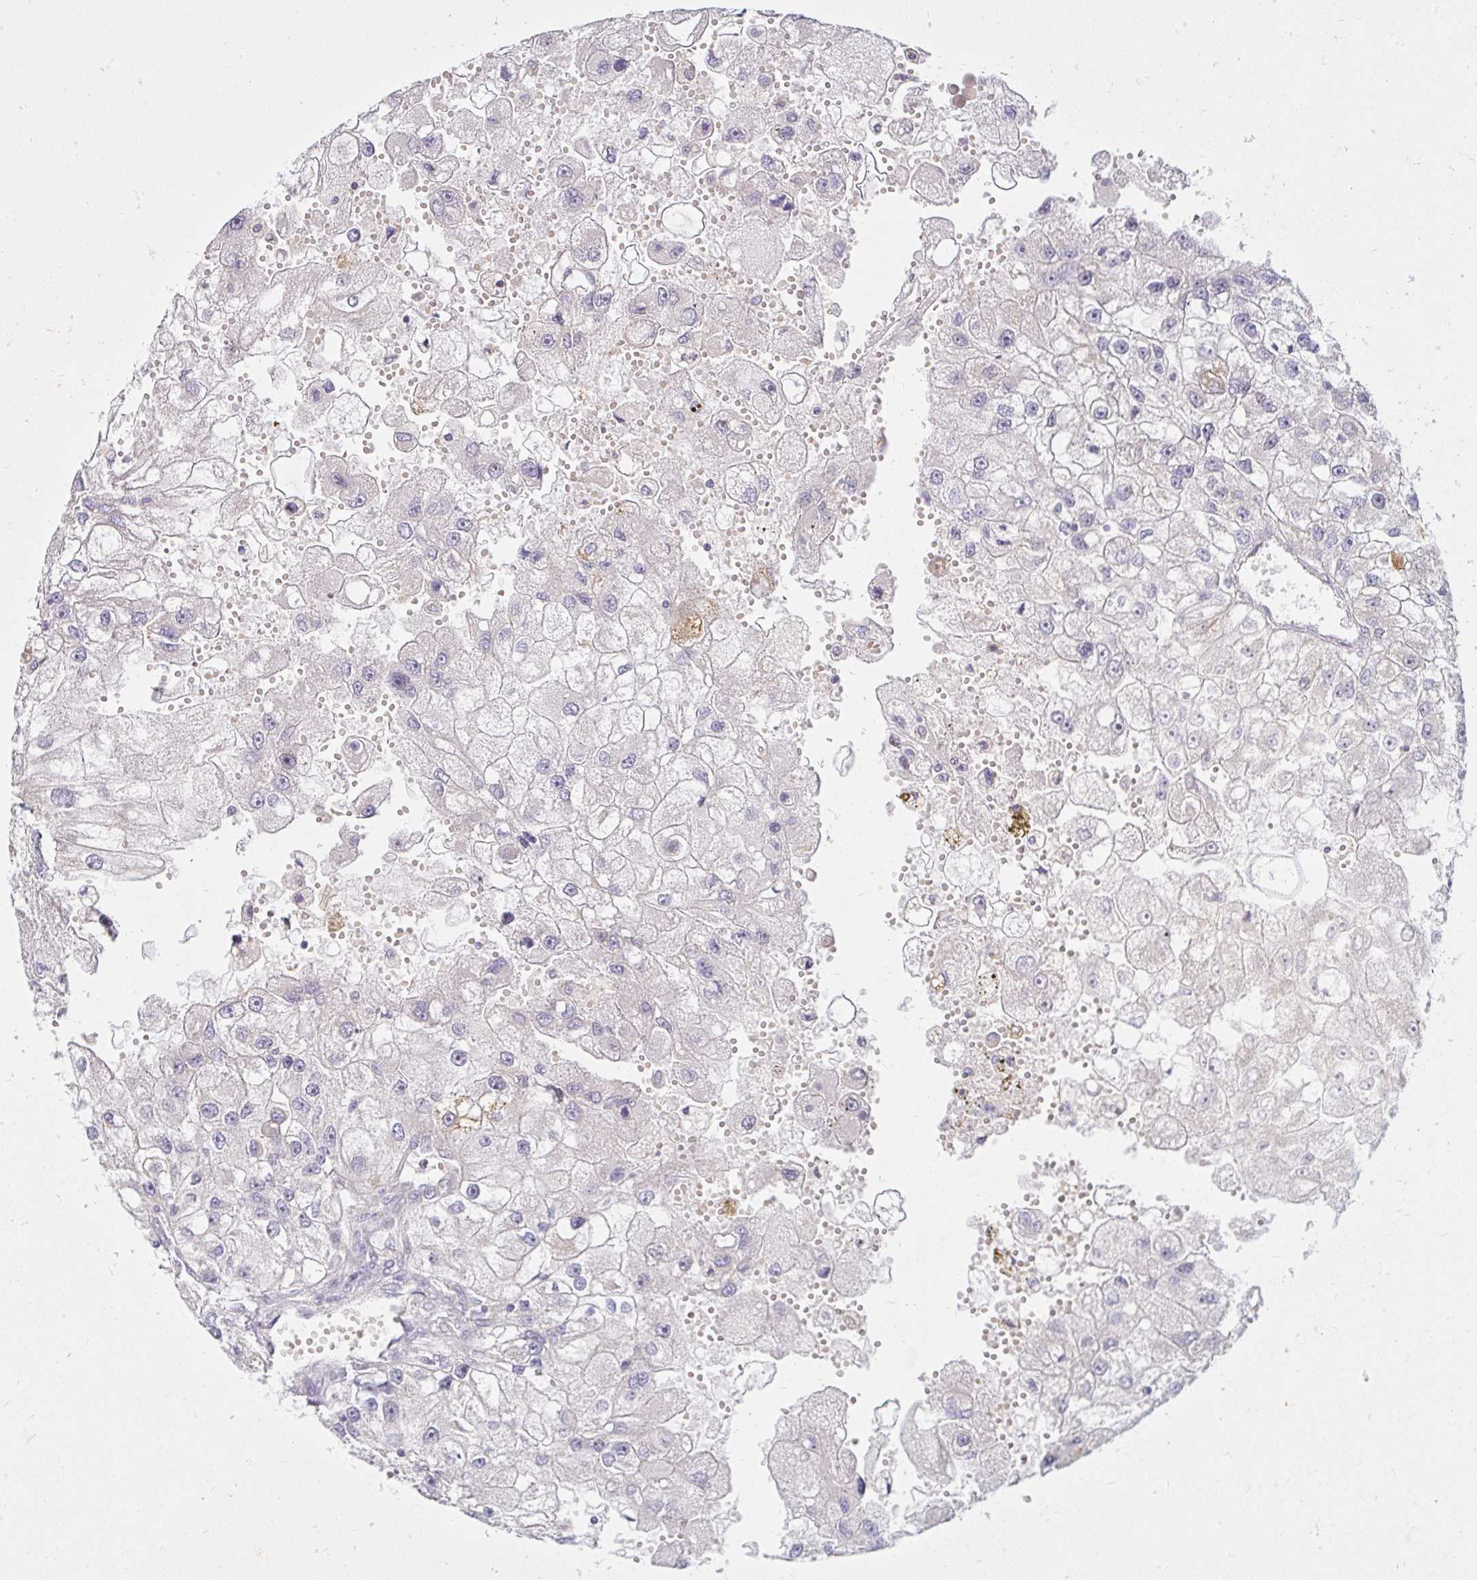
{"staining": {"intensity": "negative", "quantity": "none", "location": "none"}, "tissue": "renal cancer", "cell_type": "Tumor cells", "image_type": "cancer", "snomed": [{"axis": "morphology", "description": "Adenocarcinoma, NOS"}, {"axis": "topography", "description": "Kidney"}], "caption": "Tumor cells are negative for protein expression in human renal cancer.", "gene": "SKP2", "patient": {"sex": "male", "age": 63}}